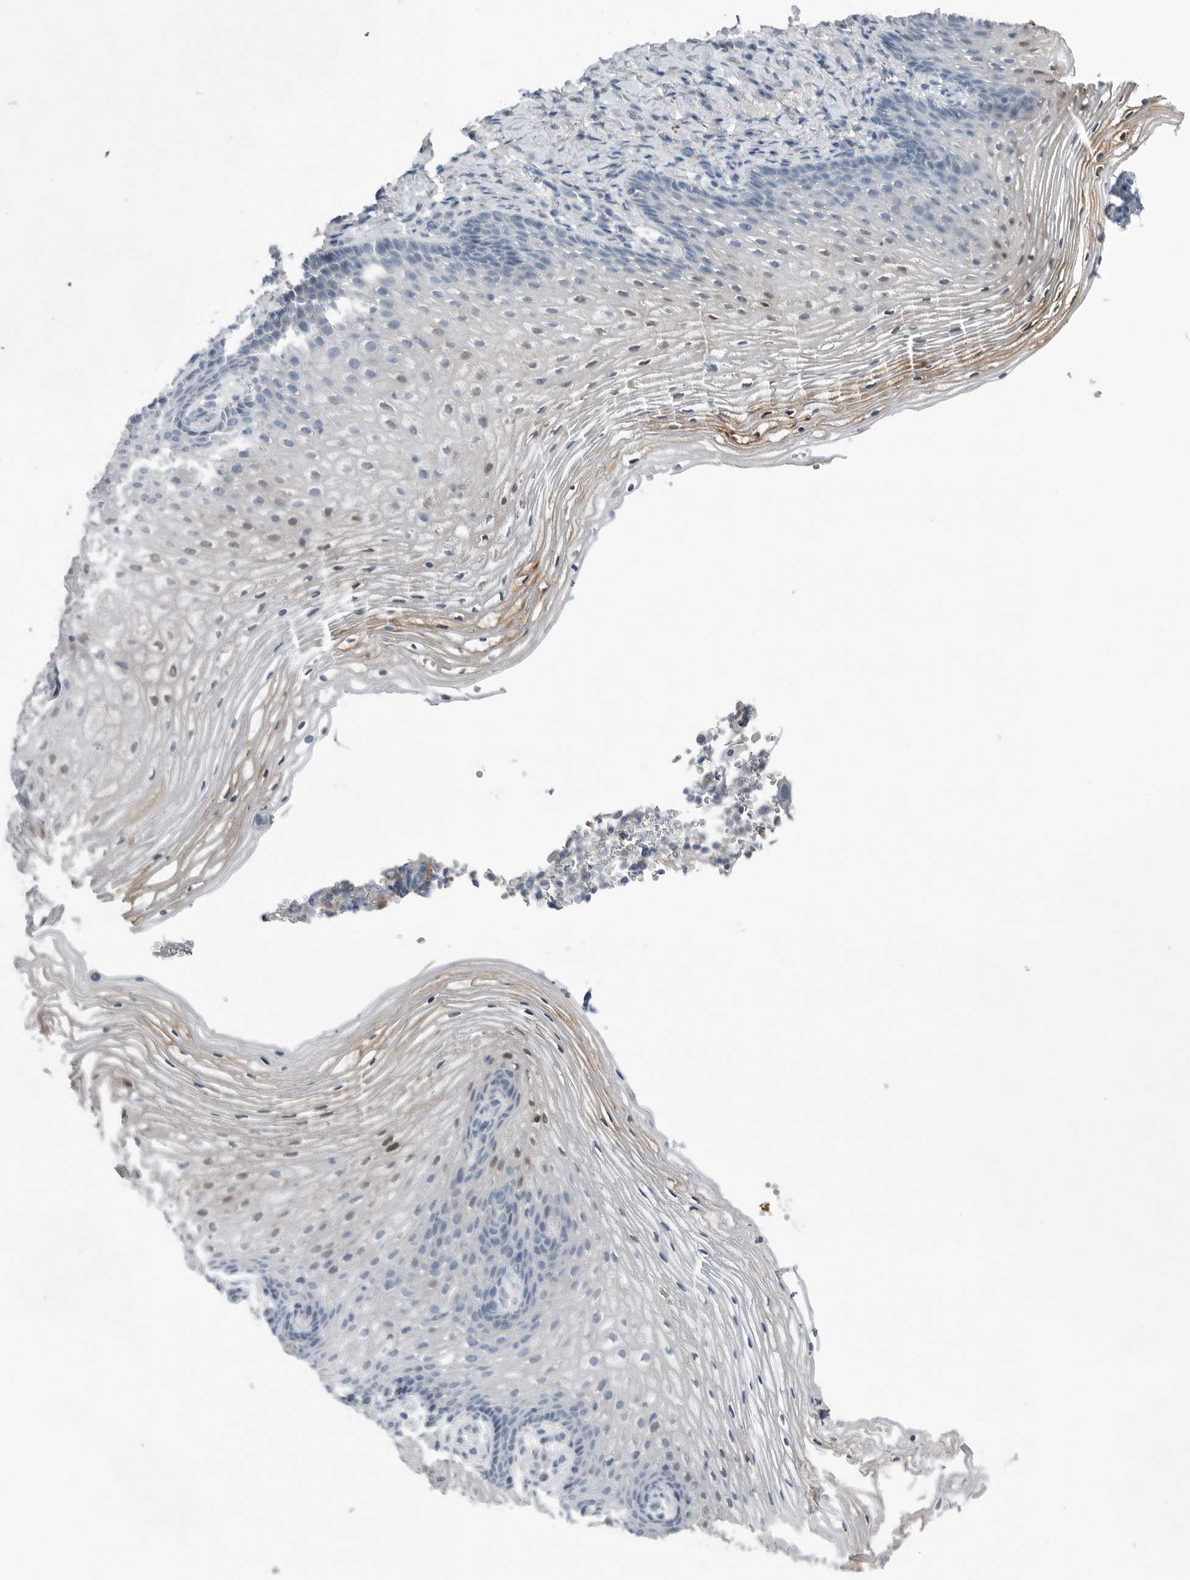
{"staining": {"intensity": "moderate", "quantity": "<25%", "location": "cytoplasmic/membranous"}, "tissue": "vagina", "cell_type": "Squamous epithelial cells", "image_type": "normal", "snomed": [{"axis": "morphology", "description": "Normal tissue, NOS"}, {"axis": "topography", "description": "Vagina"}], "caption": "Immunohistochemistry (IHC) micrograph of unremarkable human vagina stained for a protein (brown), which displays low levels of moderate cytoplasmic/membranous positivity in approximately <25% of squamous epithelial cells.", "gene": "SERPINB7", "patient": {"sex": "female", "age": 60}}